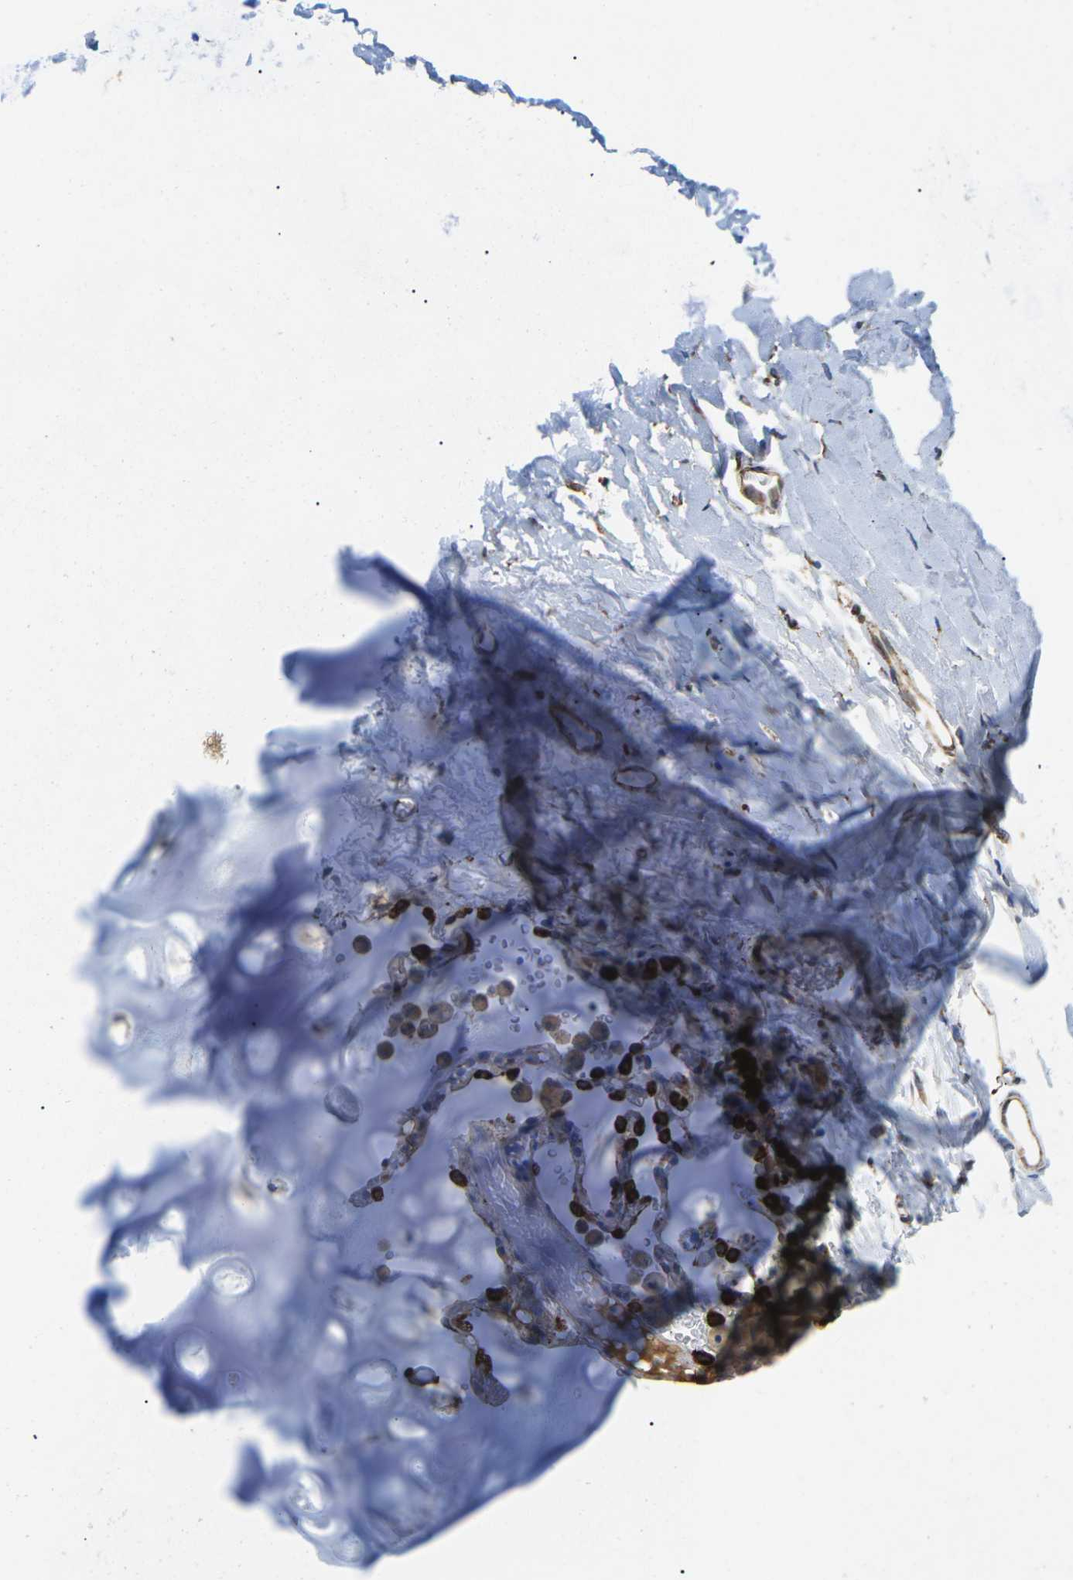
{"staining": {"intensity": "strong", "quantity": "25%-75%", "location": "cytoplasmic/membranous"}, "tissue": "adipose tissue", "cell_type": "Adipocytes", "image_type": "normal", "snomed": [{"axis": "morphology", "description": "Normal tissue, NOS"}, {"axis": "topography", "description": "Cartilage tissue"}, {"axis": "topography", "description": "Bronchus"}], "caption": "Brown immunohistochemical staining in unremarkable human adipose tissue exhibits strong cytoplasmic/membranous expression in about 25%-75% of adipocytes. Nuclei are stained in blue.", "gene": "PDZD8", "patient": {"sex": "female", "age": 53}}